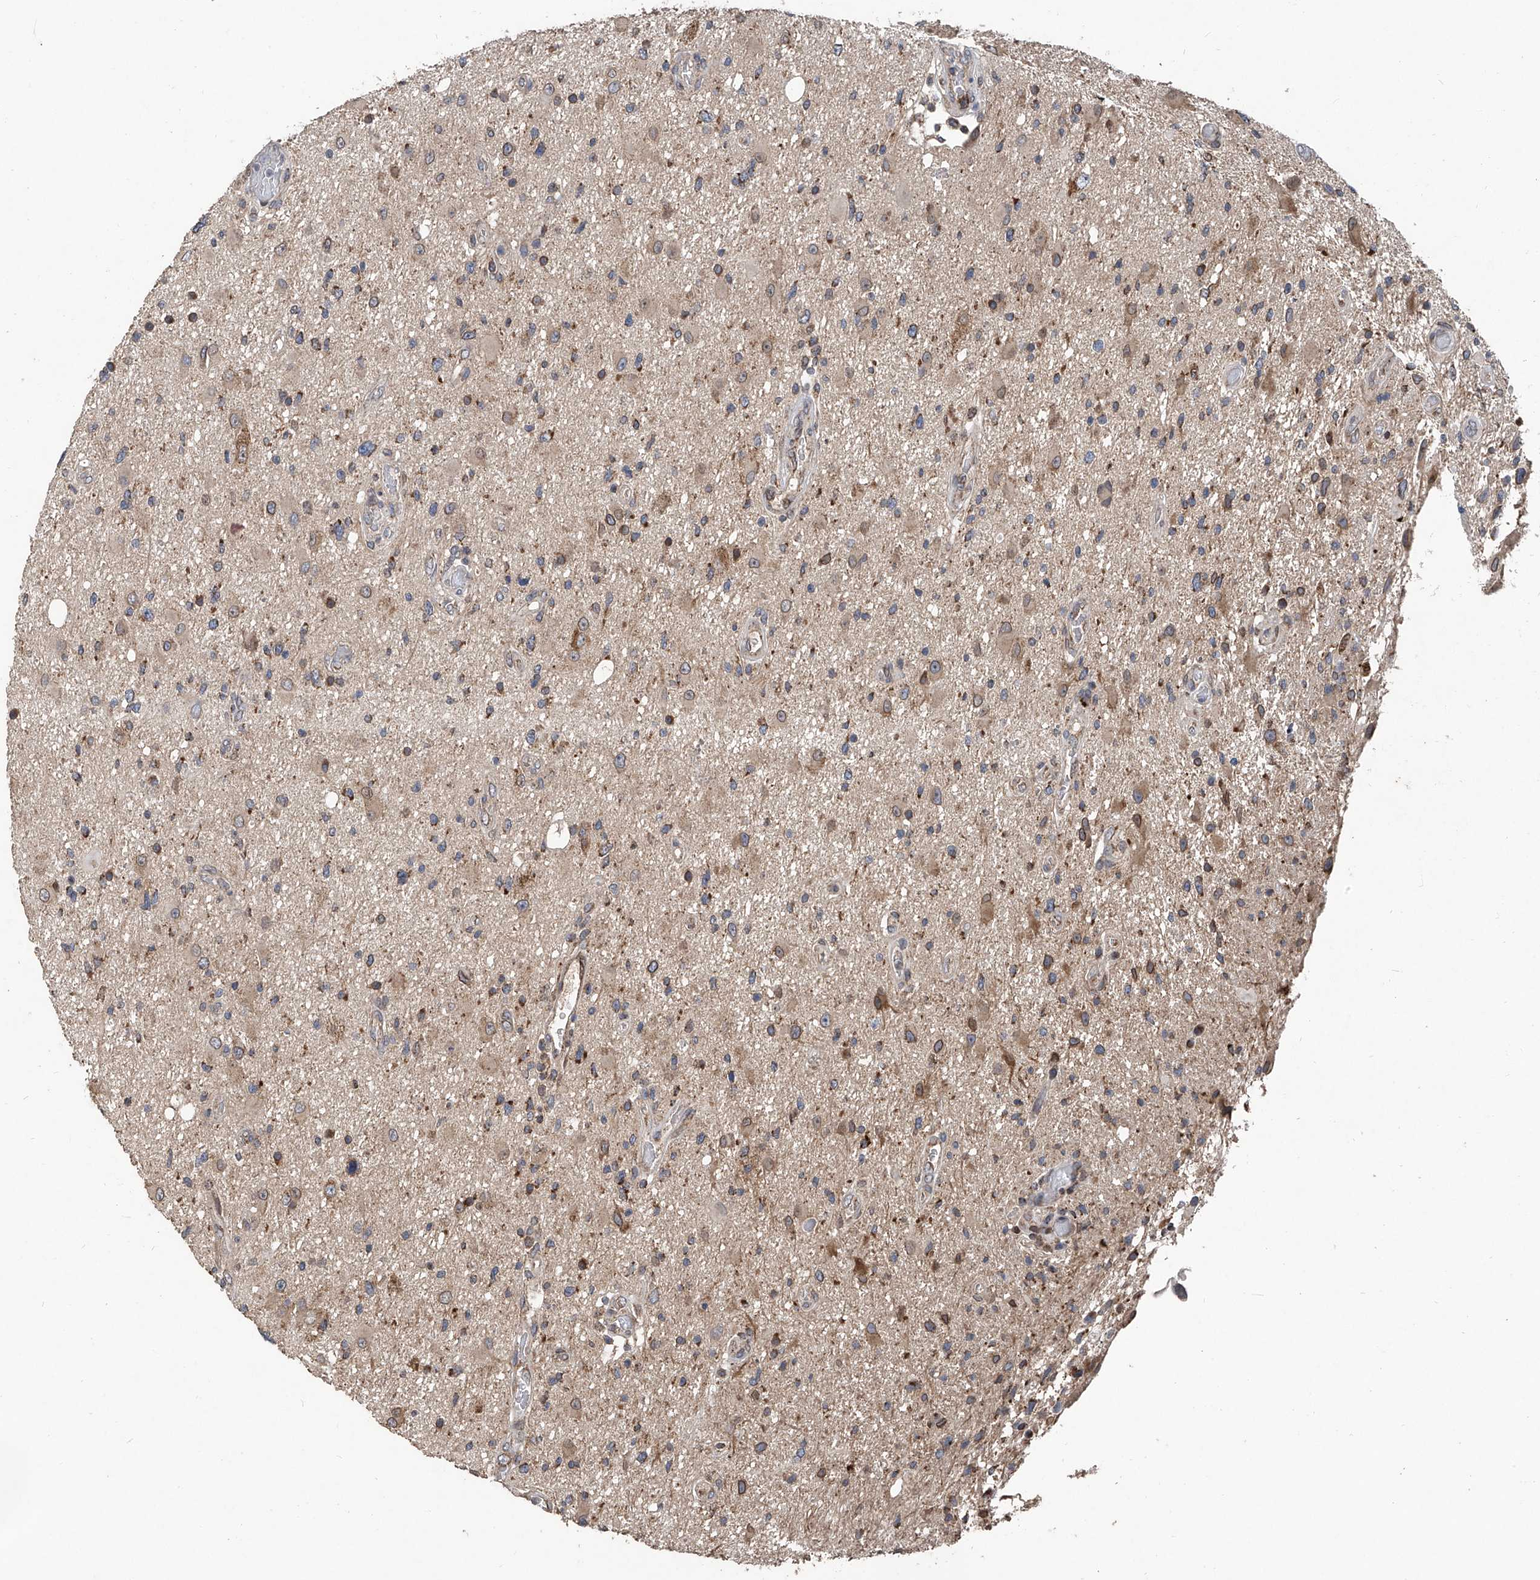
{"staining": {"intensity": "moderate", "quantity": "<25%", "location": "cytoplasmic/membranous"}, "tissue": "glioma", "cell_type": "Tumor cells", "image_type": "cancer", "snomed": [{"axis": "morphology", "description": "Glioma, malignant, High grade"}, {"axis": "topography", "description": "Brain"}], "caption": "Moderate cytoplasmic/membranous protein positivity is seen in about <25% of tumor cells in glioma.", "gene": "BCKDHB", "patient": {"sex": "male", "age": 33}}